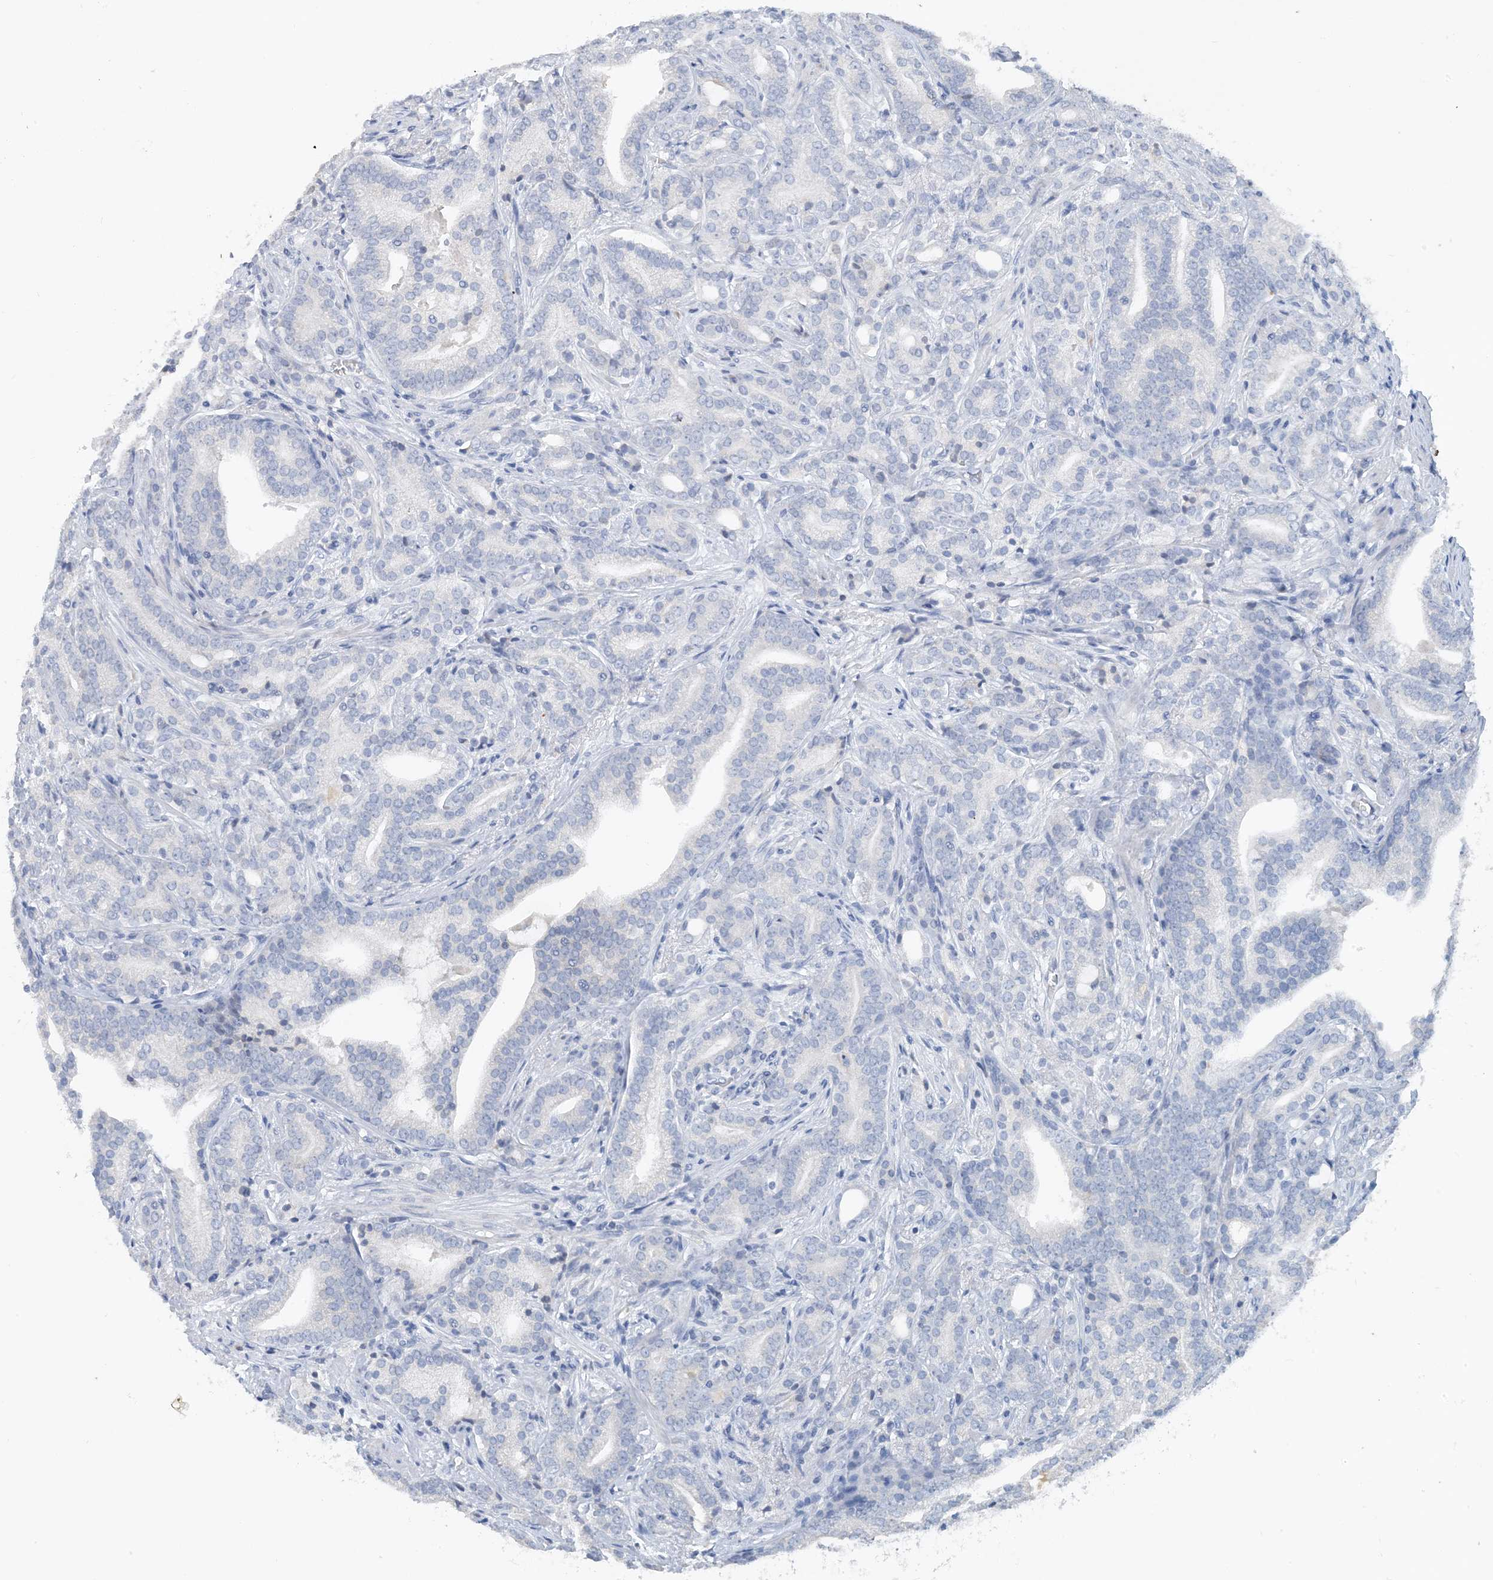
{"staining": {"intensity": "negative", "quantity": "none", "location": "none"}, "tissue": "prostate cancer", "cell_type": "Tumor cells", "image_type": "cancer", "snomed": [{"axis": "morphology", "description": "Adenocarcinoma, High grade"}, {"axis": "topography", "description": "Prostate"}], "caption": "Immunohistochemical staining of human prostate cancer reveals no significant positivity in tumor cells. The staining was performed using DAB to visualize the protein expression in brown, while the nuclei were stained in blue with hematoxylin (Magnification: 20x).", "gene": "CTRL", "patient": {"sex": "male", "age": 57}}